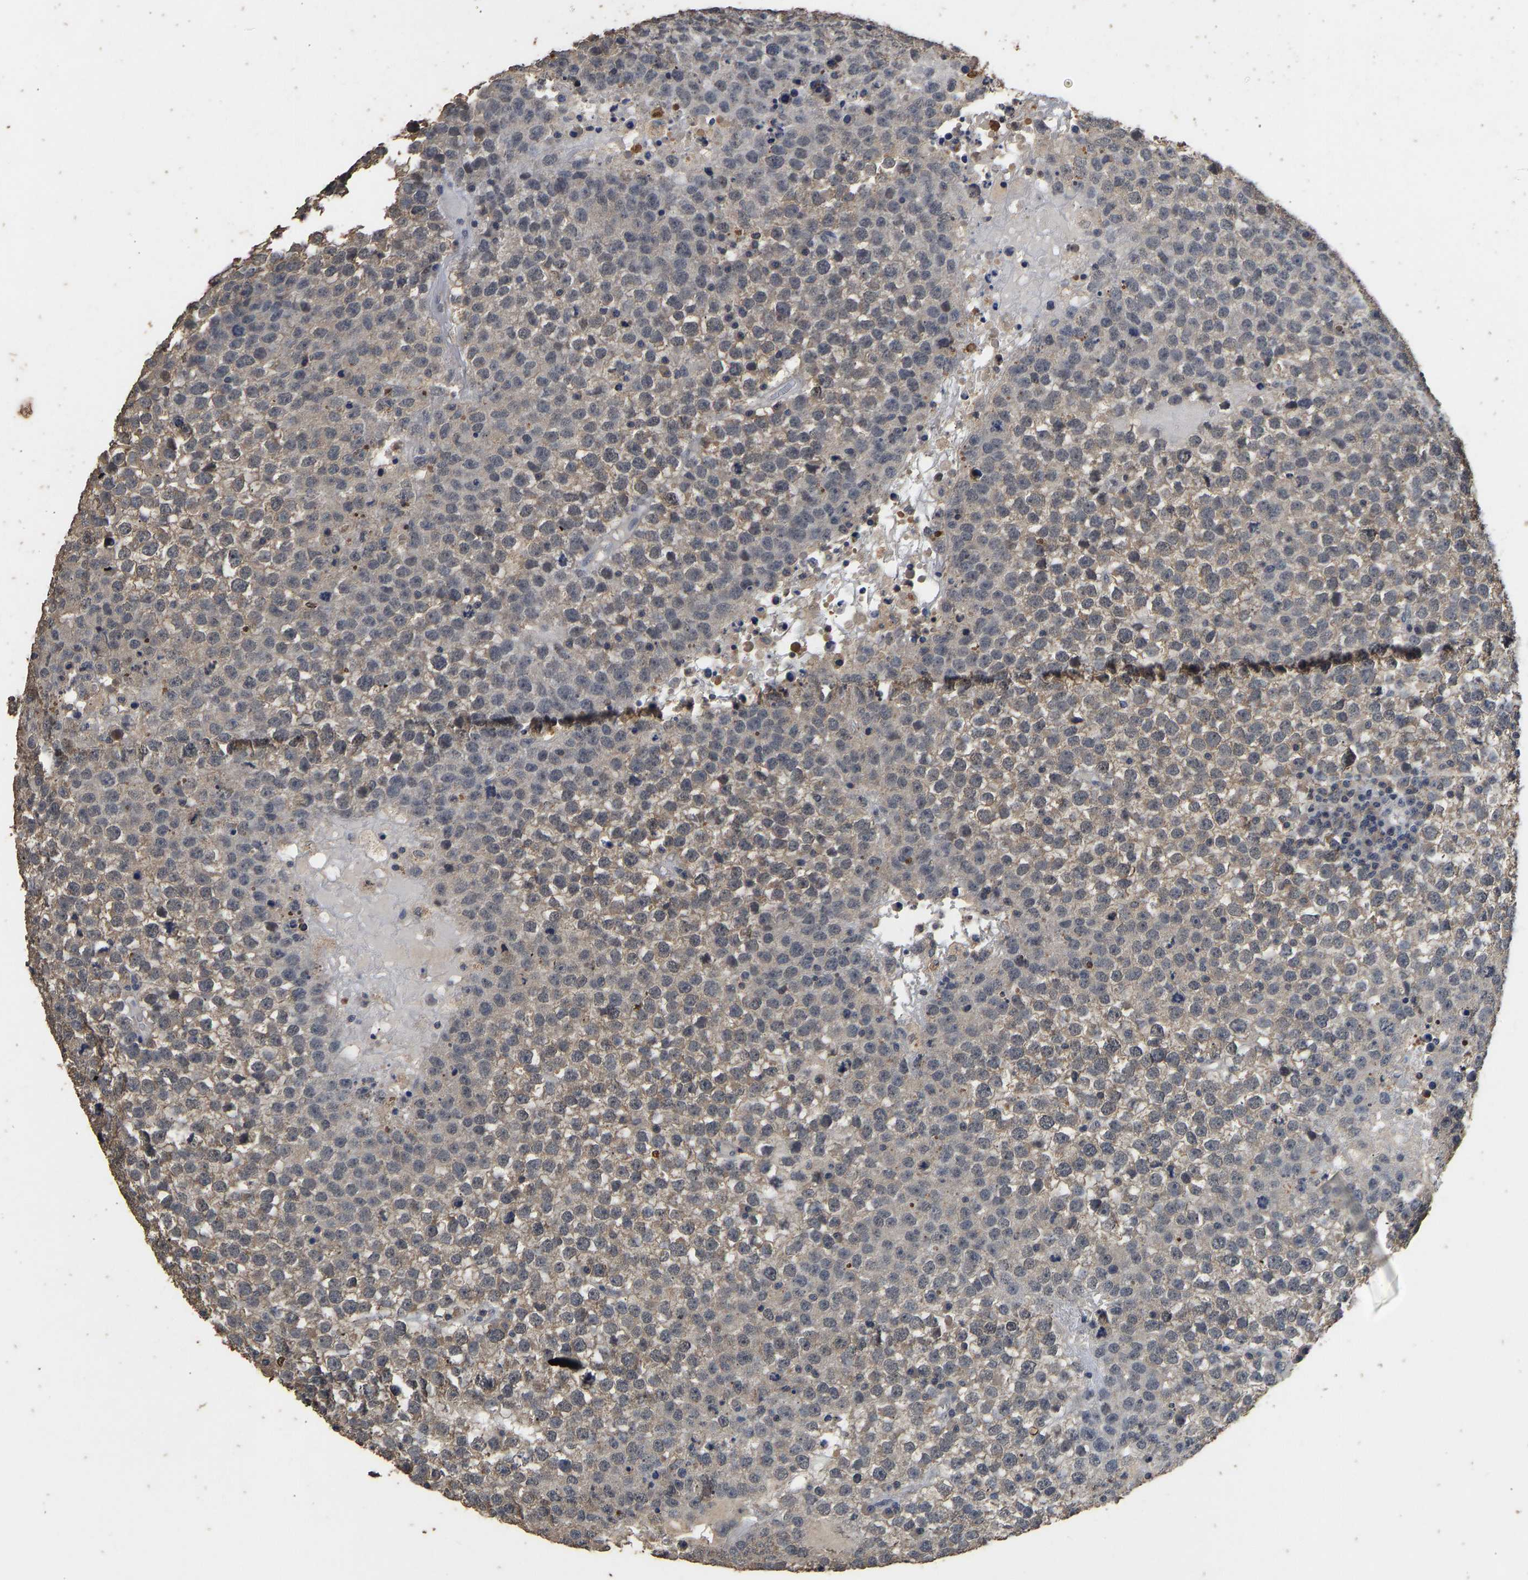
{"staining": {"intensity": "weak", "quantity": ">75%", "location": "cytoplasmic/membranous"}, "tissue": "testis cancer", "cell_type": "Tumor cells", "image_type": "cancer", "snomed": [{"axis": "morphology", "description": "Seminoma, NOS"}, {"axis": "topography", "description": "Testis"}], "caption": "This photomicrograph displays IHC staining of human testis cancer, with low weak cytoplasmic/membranous expression in about >75% of tumor cells.", "gene": "CIDEC", "patient": {"sex": "male", "age": 65}}